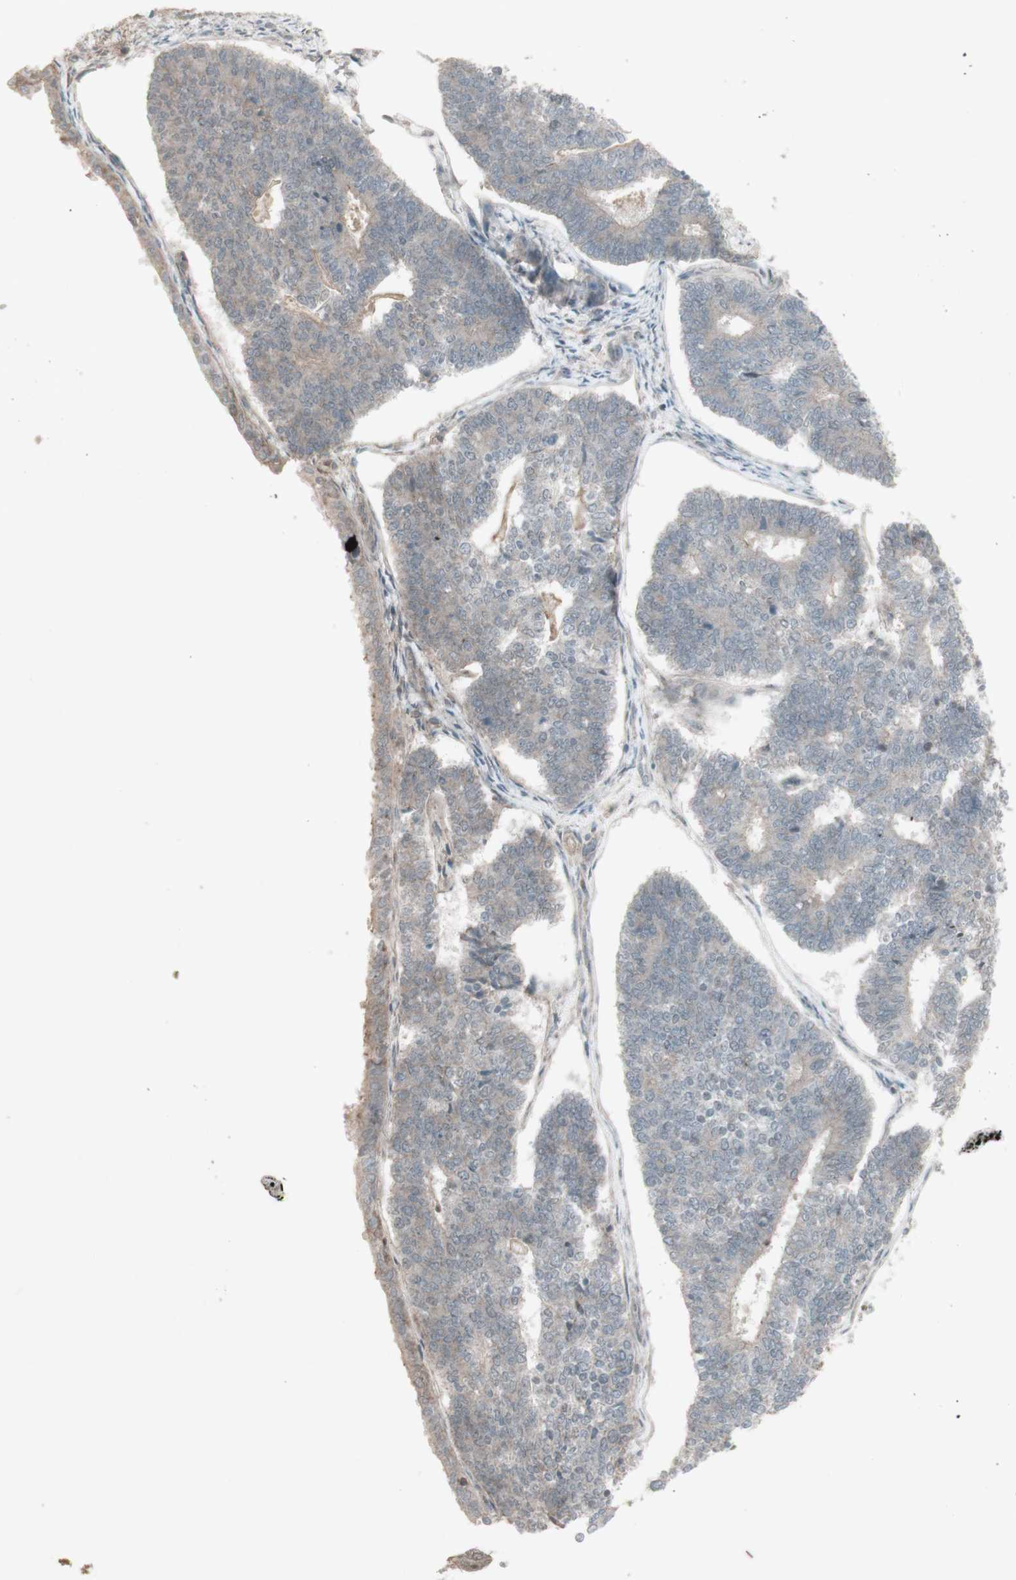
{"staining": {"intensity": "weak", "quantity": "25%-75%", "location": "cytoplasmic/membranous"}, "tissue": "endometrial cancer", "cell_type": "Tumor cells", "image_type": "cancer", "snomed": [{"axis": "morphology", "description": "Adenocarcinoma, NOS"}, {"axis": "topography", "description": "Endometrium"}], "caption": "Protein expression analysis of endometrial cancer (adenocarcinoma) exhibits weak cytoplasmic/membranous positivity in about 25%-75% of tumor cells.", "gene": "MSH6", "patient": {"sex": "female", "age": 70}}